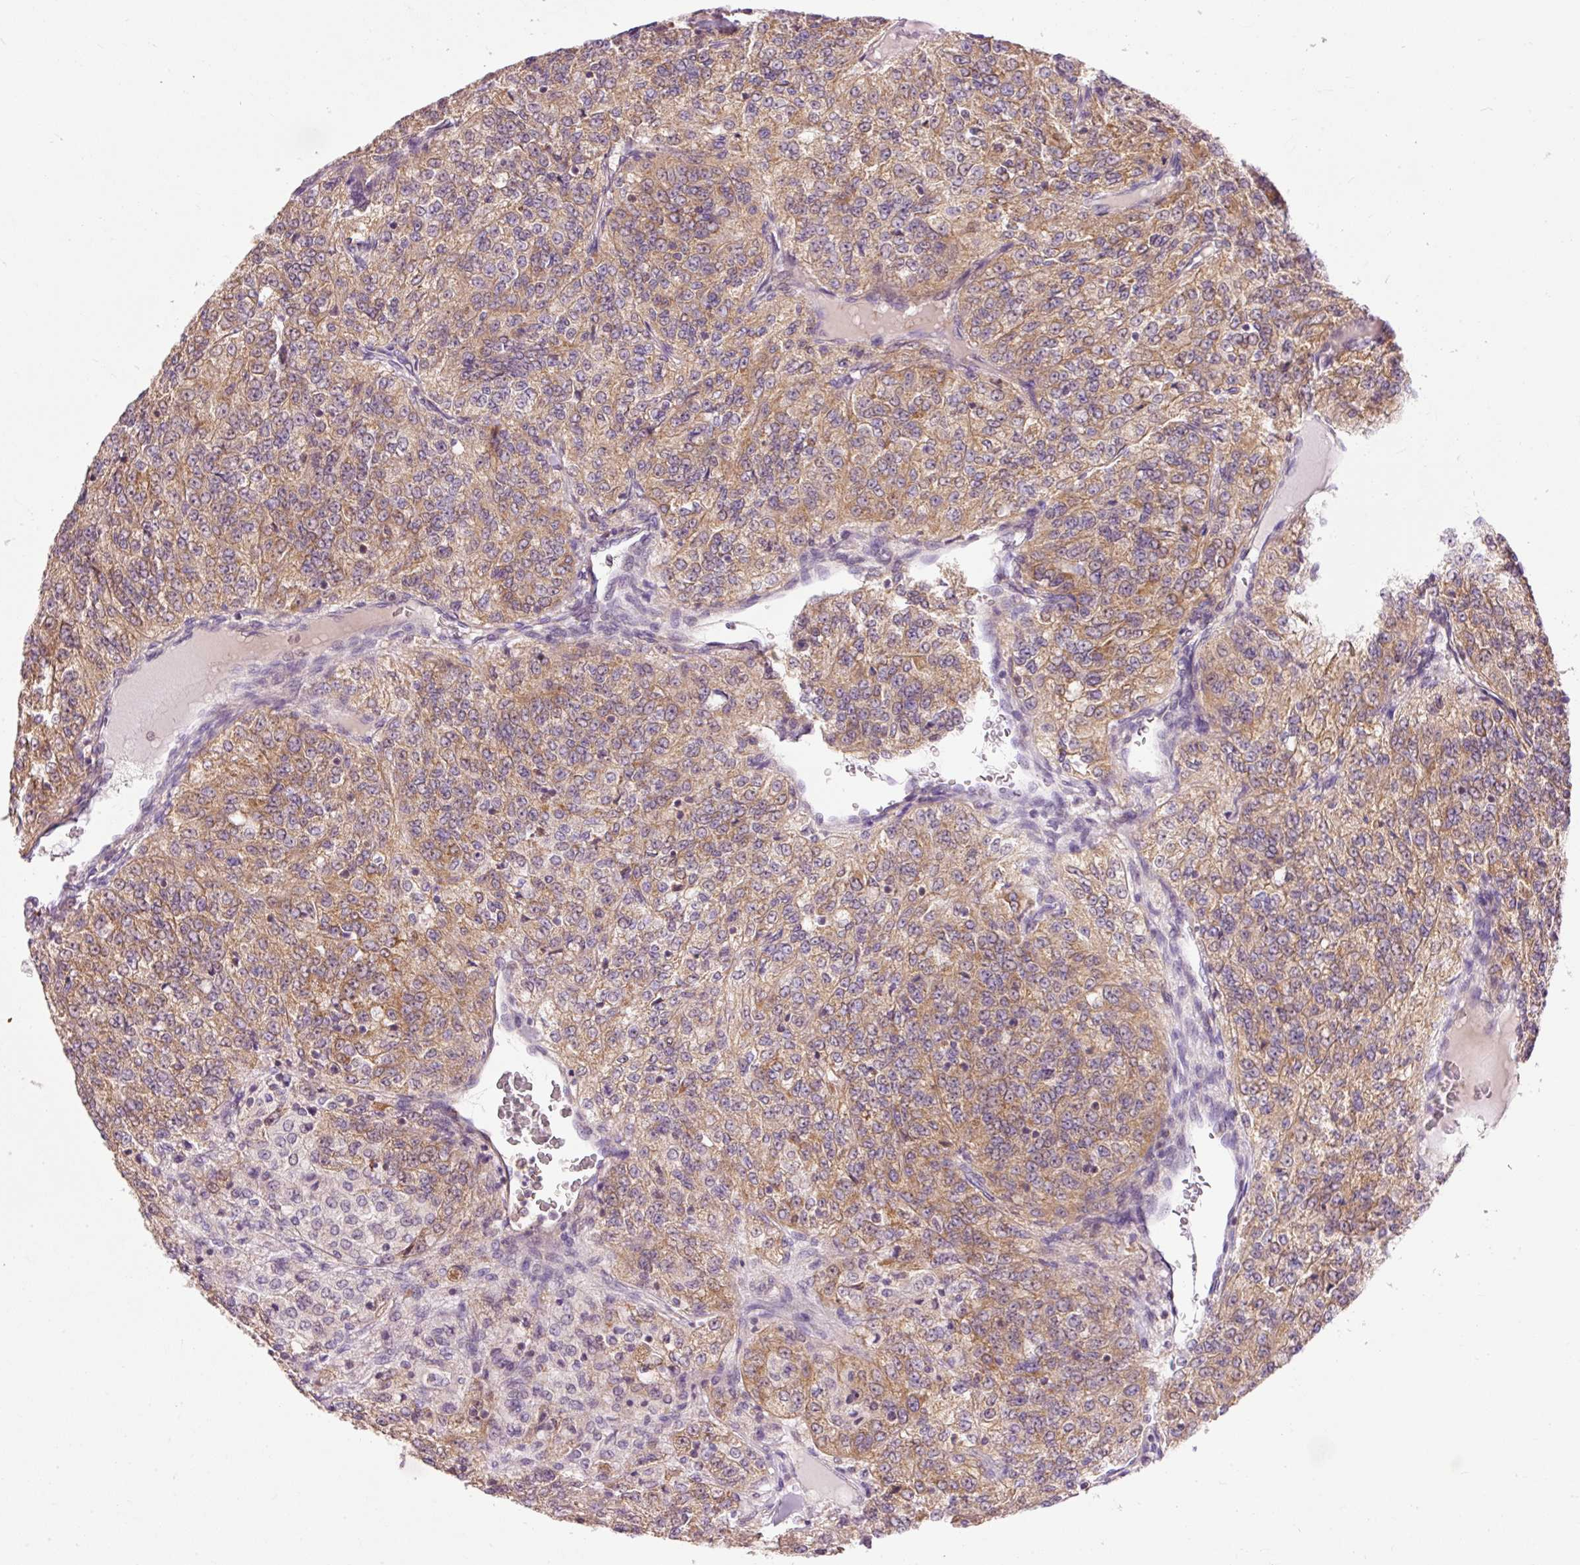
{"staining": {"intensity": "moderate", "quantity": ">75%", "location": "cytoplasmic/membranous"}, "tissue": "renal cancer", "cell_type": "Tumor cells", "image_type": "cancer", "snomed": [{"axis": "morphology", "description": "Adenocarcinoma, NOS"}, {"axis": "topography", "description": "Kidney"}], "caption": "High-power microscopy captured an immunohistochemistry (IHC) histopathology image of renal cancer, revealing moderate cytoplasmic/membranous positivity in approximately >75% of tumor cells. (DAB = brown stain, brightfield microscopy at high magnification).", "gene": "IMMT", "patient": {"sex": "female", "age": 63}}